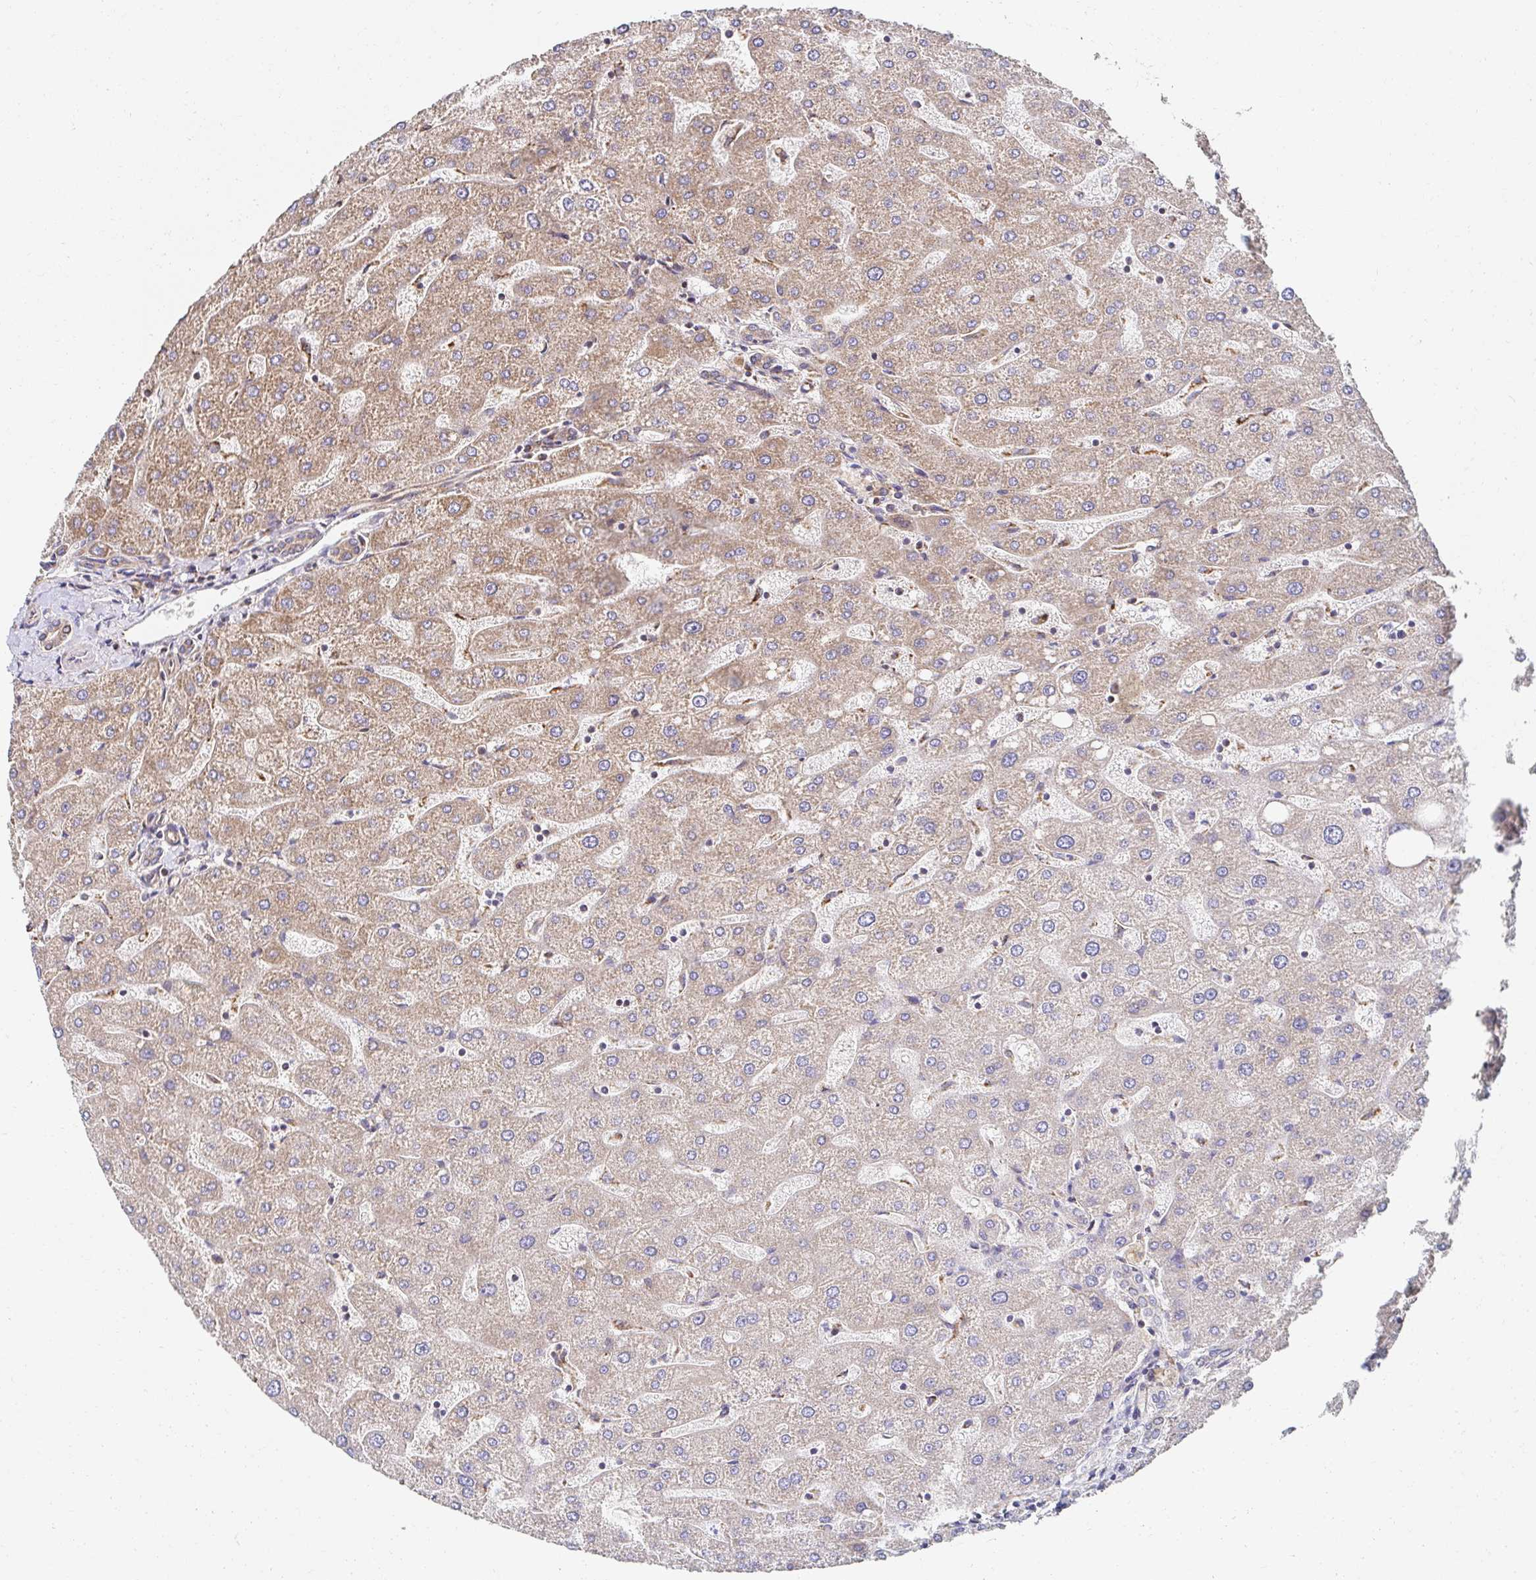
{"staining": {"intensity": "negative", "quantity": "none", "location": "none"}, "tissue": "liver", "cell_type": "Cholangiocytes", "image_type": "normal", "snomed": [{"axis": "morphology", "description": "Normal tissue, NOS"}, {"axis": "topography", "description": "Liver"}], "caption": "This histopathology image is of normal liver stained with IHC to label a protein in brown with the nuclei are counter-stained blue. There is no positivity in cholangiocytes. (IHC, brightfield microscopy, high magnification).", "gene": "APBB1", "patient": {"sex": "male", "age": 67}}